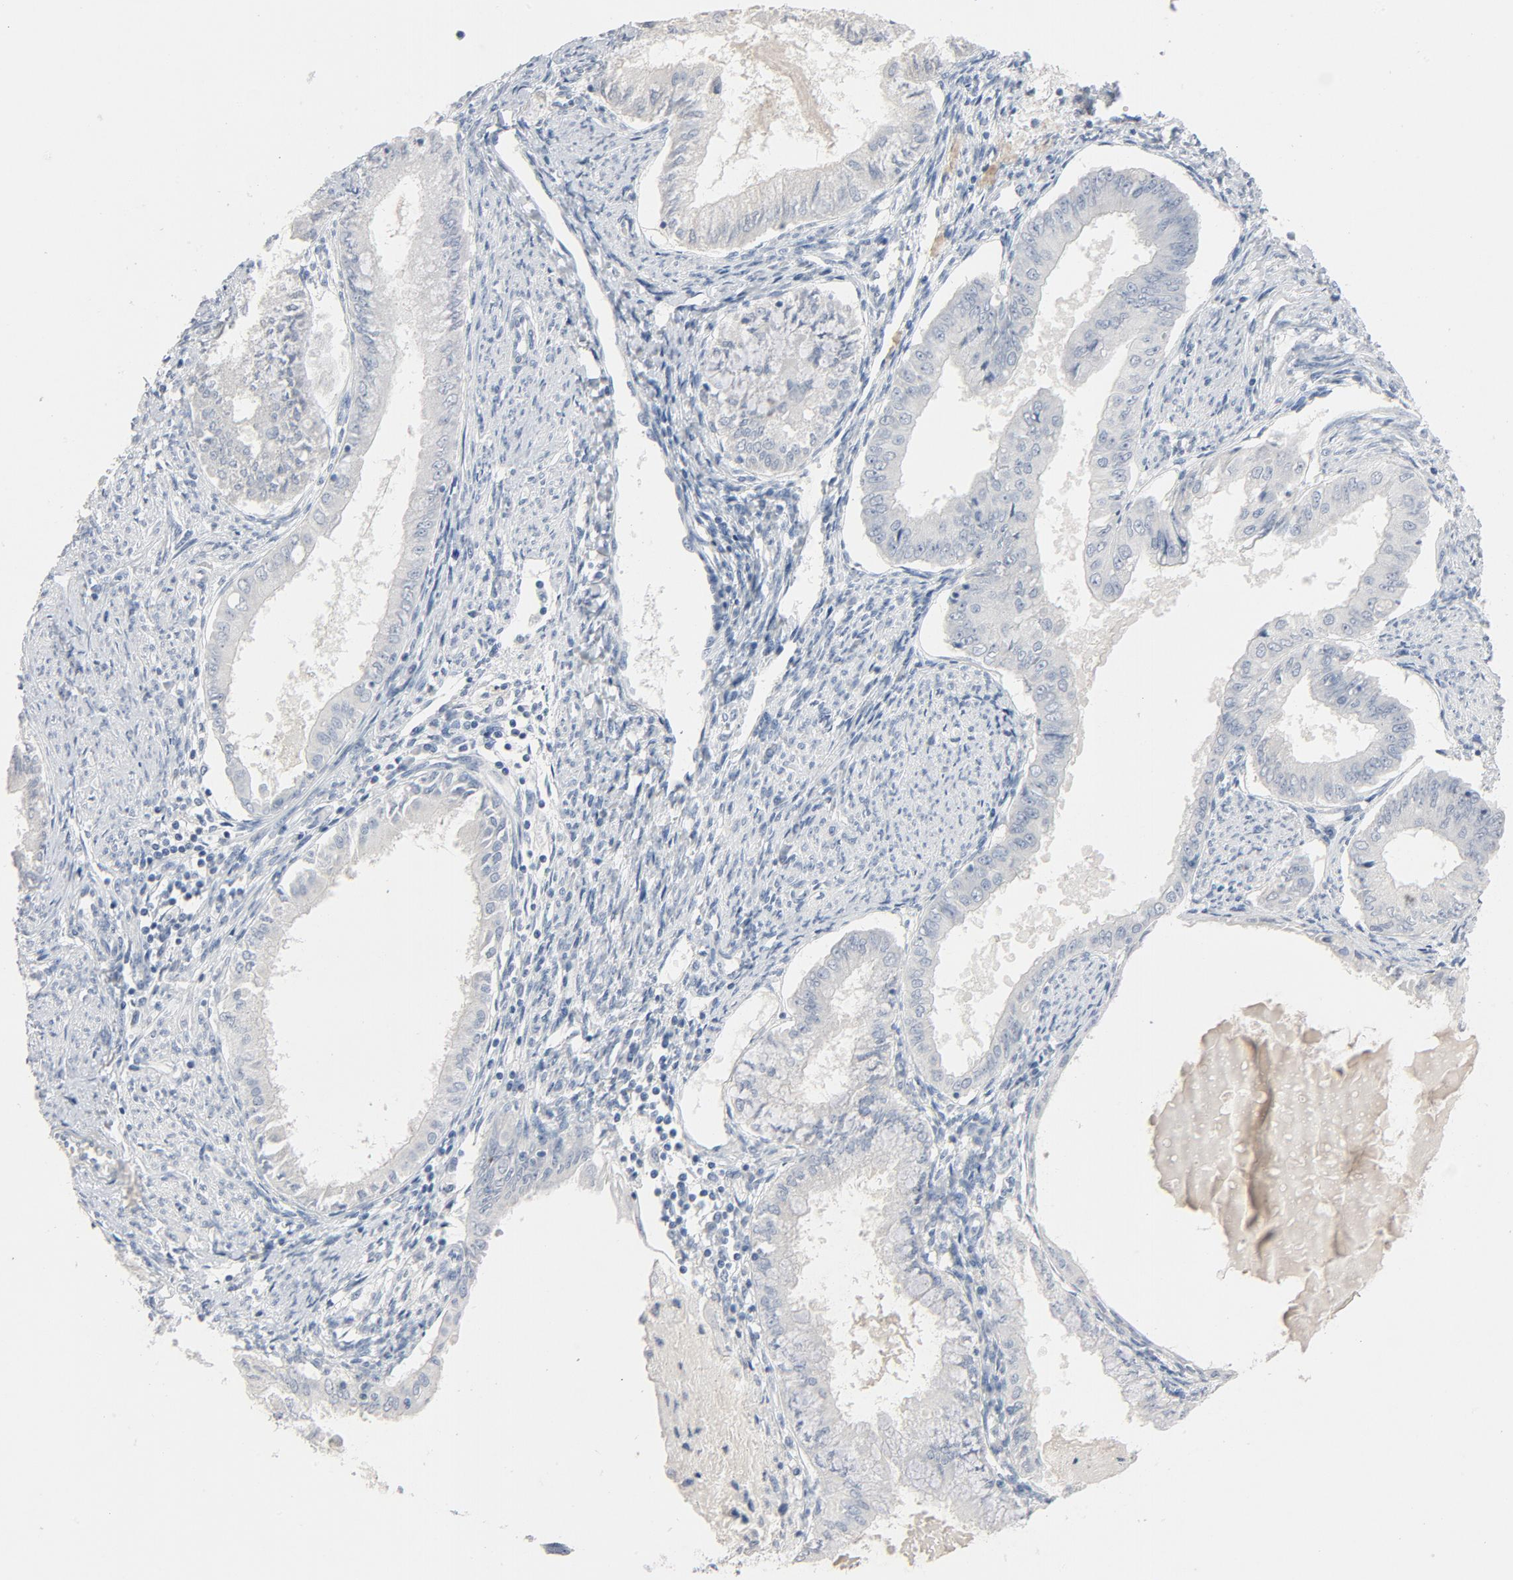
{"staining": {"intensity": "negative", "quantity": "none", "location": "none"}, "tissue": "endometrial cancer", "cell_type": "Tumor cells", "image_type": "cancer", "snomed": [{"axis": "morphology", "description": "Adenocarcinoma, NOS"}, {"axis": "topography", "description": "Endometrium"}], "caption": "Photomicrograph shows no protein positivity in tumor cells of adenocarcinoma (endometrial) tissue. (Immunohistochemistry (ihc), brightfield microscopy, high magnification).", "gene": "ZCCHC13", "patient": {"sex": "female", "age": 76}}